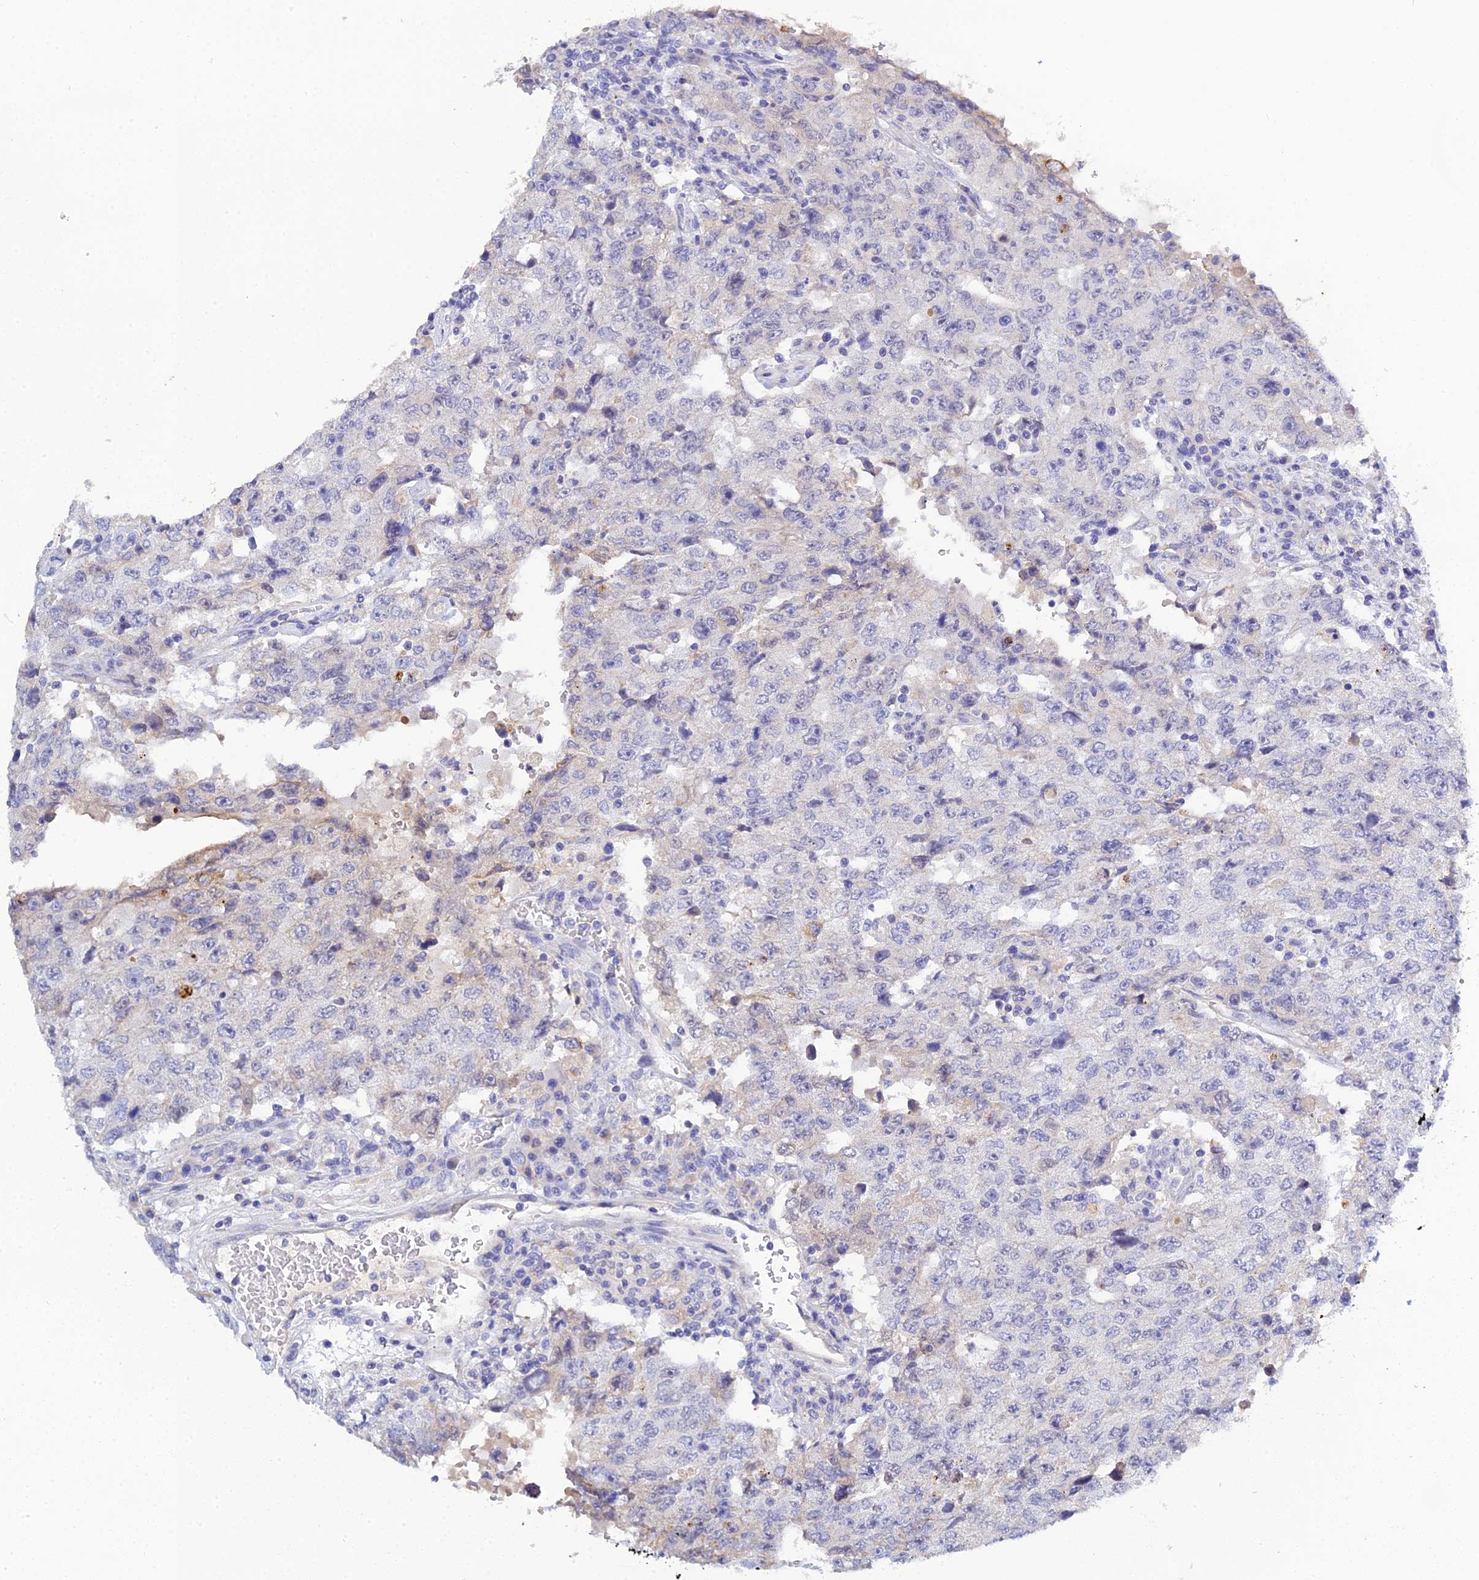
{"staining": {"intensity": "negative", "quantity": "none", "location": "none"}, "tissue": "testis cancer", "cell_type": "Tumor cells", "image_type": "cancer", "snomed": [{"axis": "morphology", "description": "Carcinoma, Embryonal, NOS"}, {"axis": "topography", "description": "Testis"}], "caption": "High magnification brightfield microscopy of embryonal carcinoma (testis) stained with DAB (3,3'-diaminobenzidine) (brown) and counterstained with hematoxylin (blue): tumor cells show no significant expression.", "gene": "ZXDA", "patient": {"sex": "male", "age": 26}}